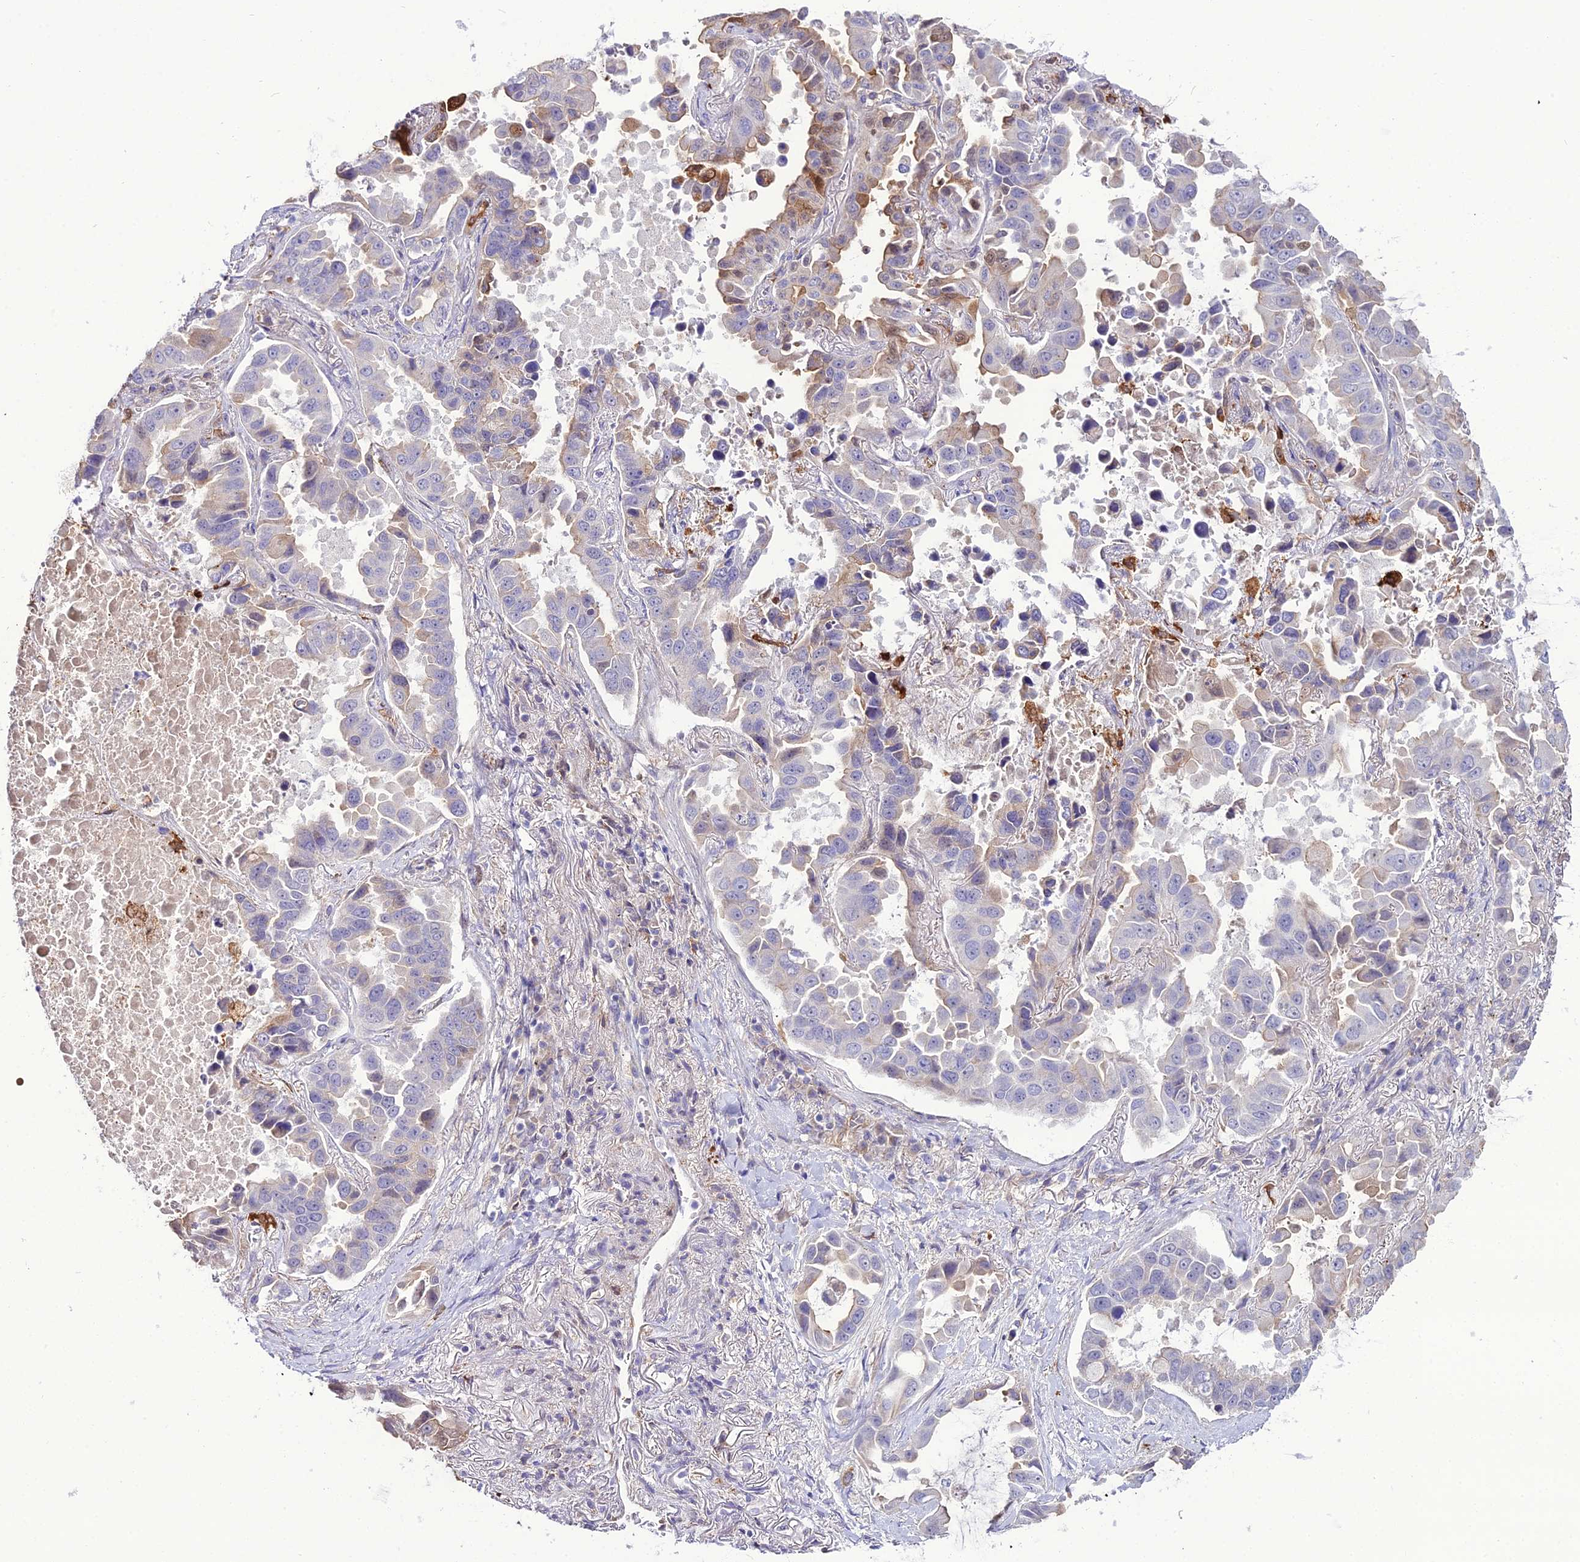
{"staining": {"intensity": "moderate", "quantity": "<25%", "location": "cytoplasmic/membranous"}, "tissue": "lung cancer", "cell_type": "Tumor cells", "image_type": "cancer", "snomed": [{"axis": "morphology", "description": "Adenocarcinoma, NOS"}, {"axis": "topography", "description": "Lung"}], "caption": "Lung adenocarcinoma stained for a protein shows moderate cytoplasmic/membranous positivity in tumor cells. Ihc stains the protein of interest in brown and the nuclei are stained blue.", "gene": "MB21D2", "patient": {"sex": "male", "age": 64}}